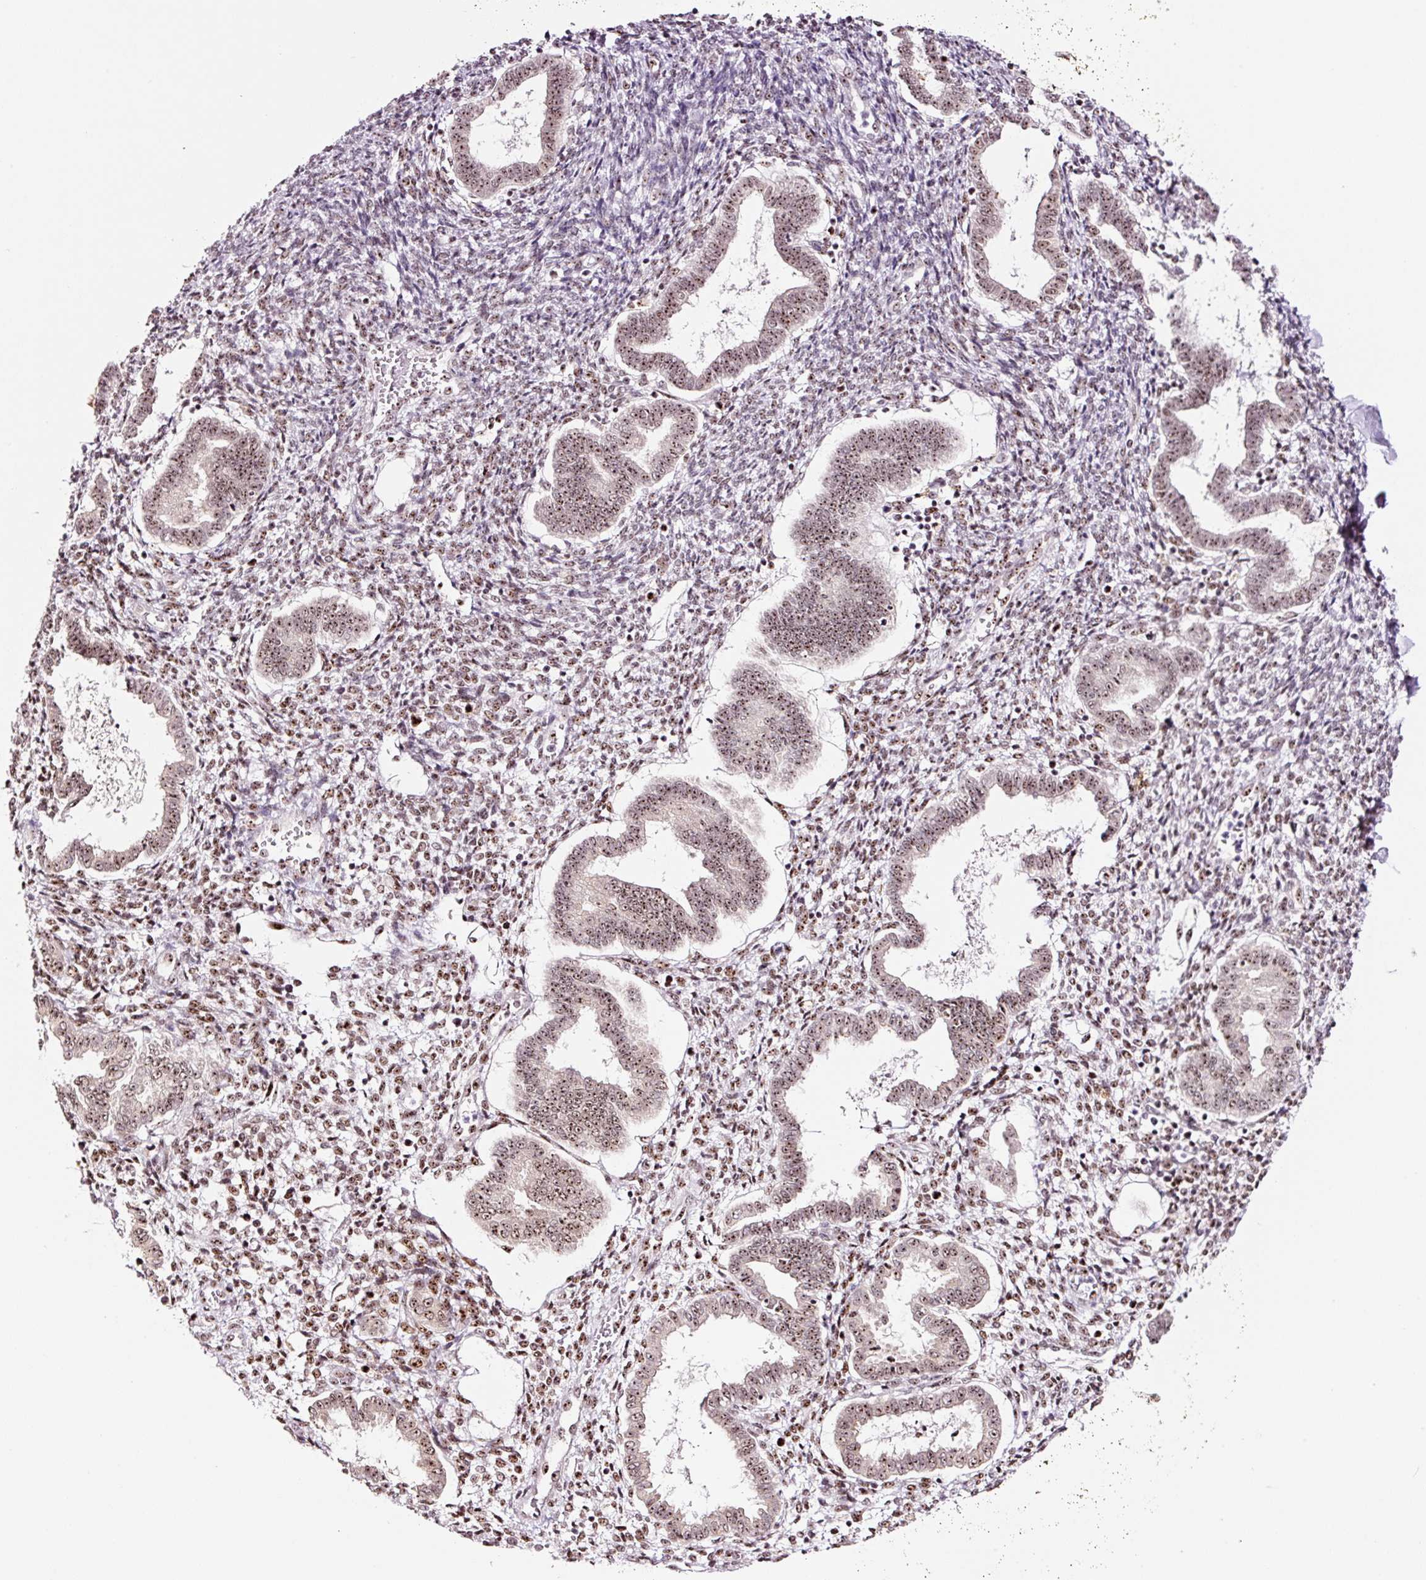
{"staining": {"intensity": "moderate", "quantity": "25%-75%", "location": "nuclear"}, "tissue": "endometrium", "cell_type": "Cells in endometrial stroma", "image_type": "normal", "snomed": [{"axis": "morphology", "description": "Normal tissue, NOS"}, {"axis": "topography", "description": "Endometrium"}], "caption": "Cells in endometrial stroma display medium levels of moderate nuclear positivity in about 25%-75% of cells in normal endometrium. The staining is performed using DAB (3,3'-diaminobenzidine) brown chromogen to label protein expression. The nuclei are counter-stained blue using hematoxylin.", "gene": "GNL3", "patient": {"sex": "female", "age": 24}}